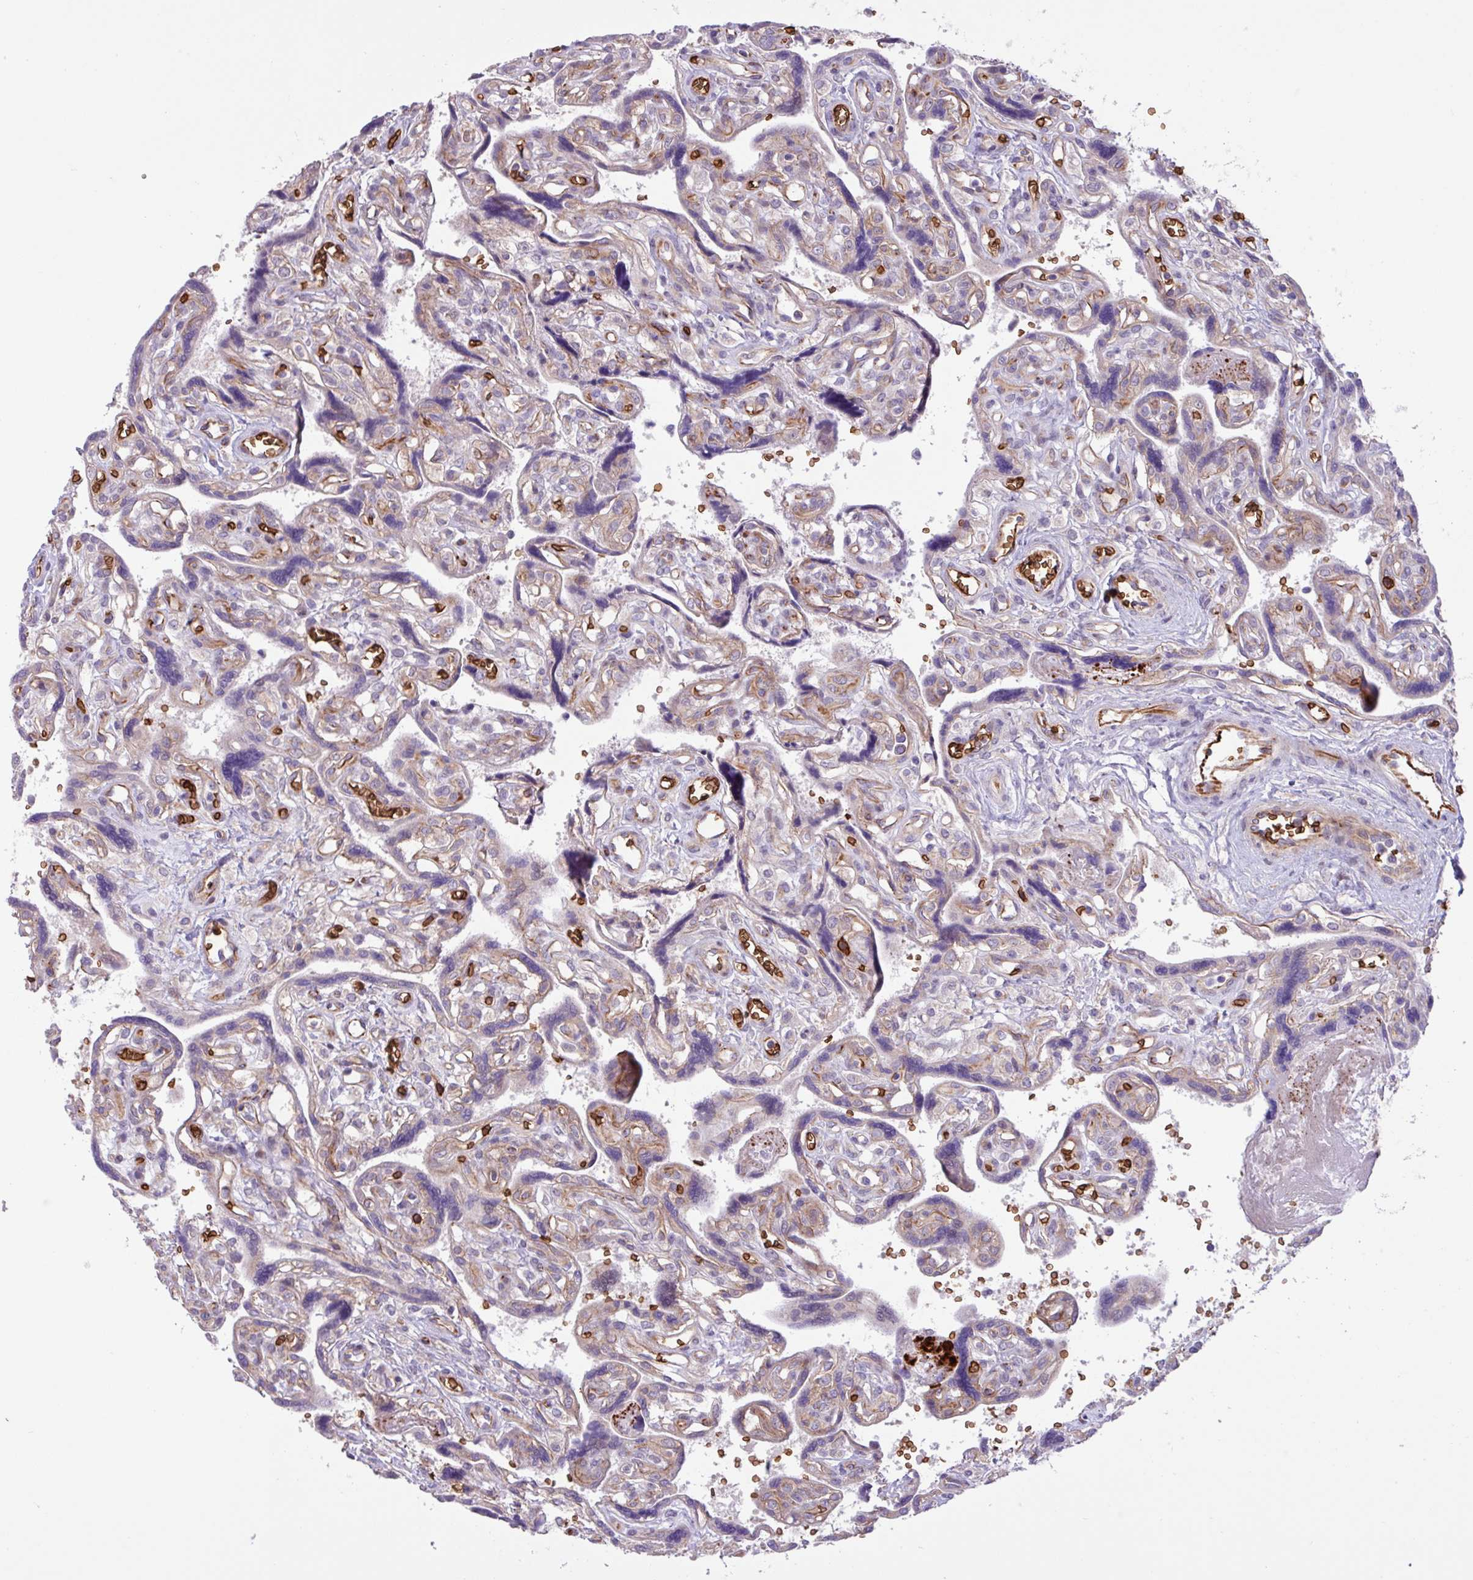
{"staining": {"intensity": "weak", "quantity": "25%-75%", "location": "cytoplasmic/membranous"}, "tissue": "placenta", "cell_type": "Trophoblastic cells", "image_type": "normal", "snomed": [{"axis": "morphology", "description": "Normal tissue, NOS"}, {"axis": "topography", "description": "Placenta"}], "caption": "Immunohistochemical staining of normal placenta displays weak cytoplasmic/membranous protein positivity in about 25%-75% of trophoblastic cells. (IHC, brightfield microscopy, high magnification).", "gene": "RAD21L1", "patient": {"sex": "female", "age": 39}}